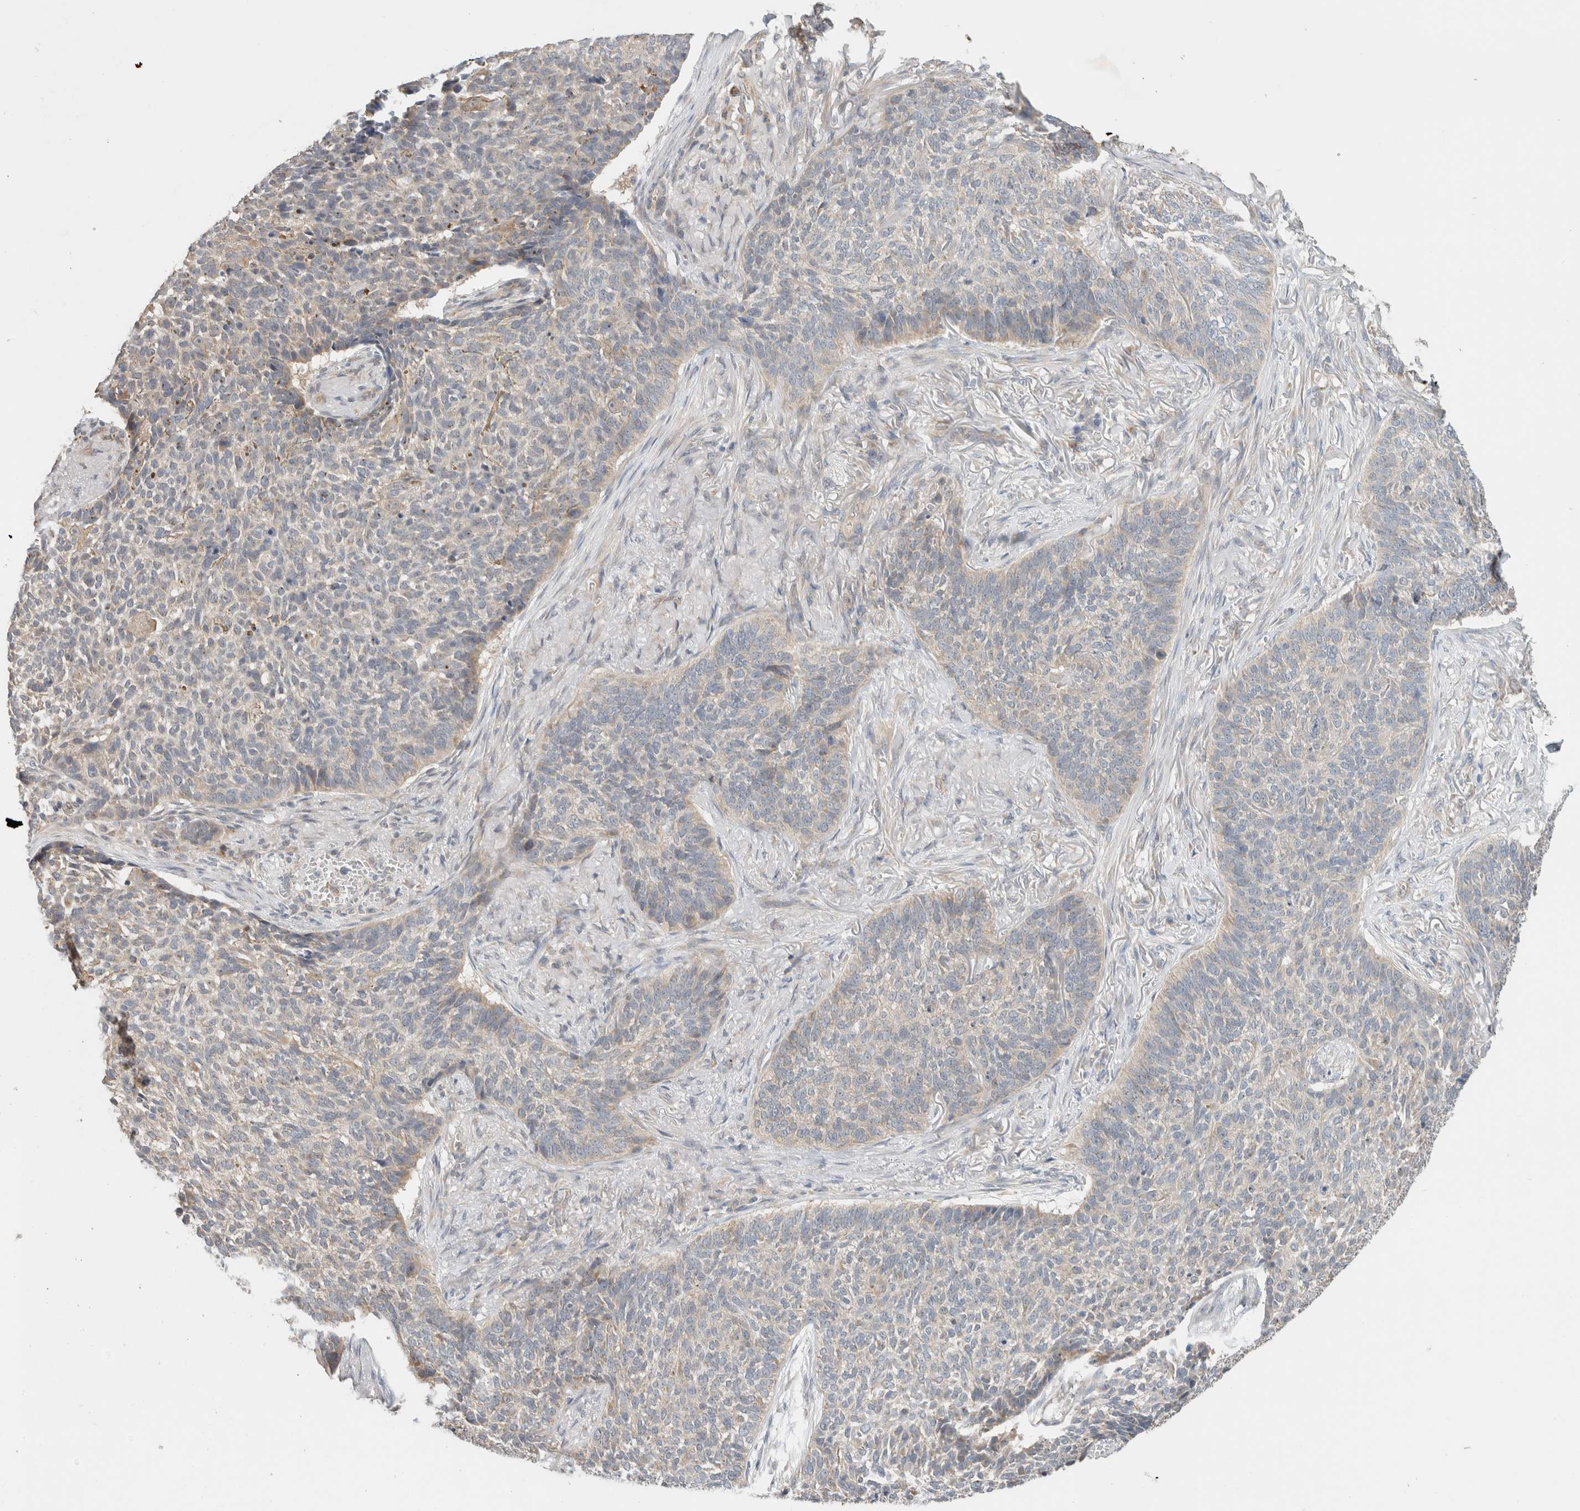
{"staining": {"intensity": "negative", "quantity": "none", "location": "none"}, "tissue": "skin cancer", "cell_type": "Tumor cells", "image_type": "cancer", "snomed": [{"axis": "morphology", "description": "Basal cell carcinoma"}, {"axis": "topography", "description": "Skin"}], "caption": "This micrograph is of basal cell carcinoma (skin) stained with immunohistochemistry to label a protein in brown with the nuclei are counter-stained blue. There is no staining in tumor cells.", "gene": "CA13", "patient": {"sex": "male", "age": 85}}